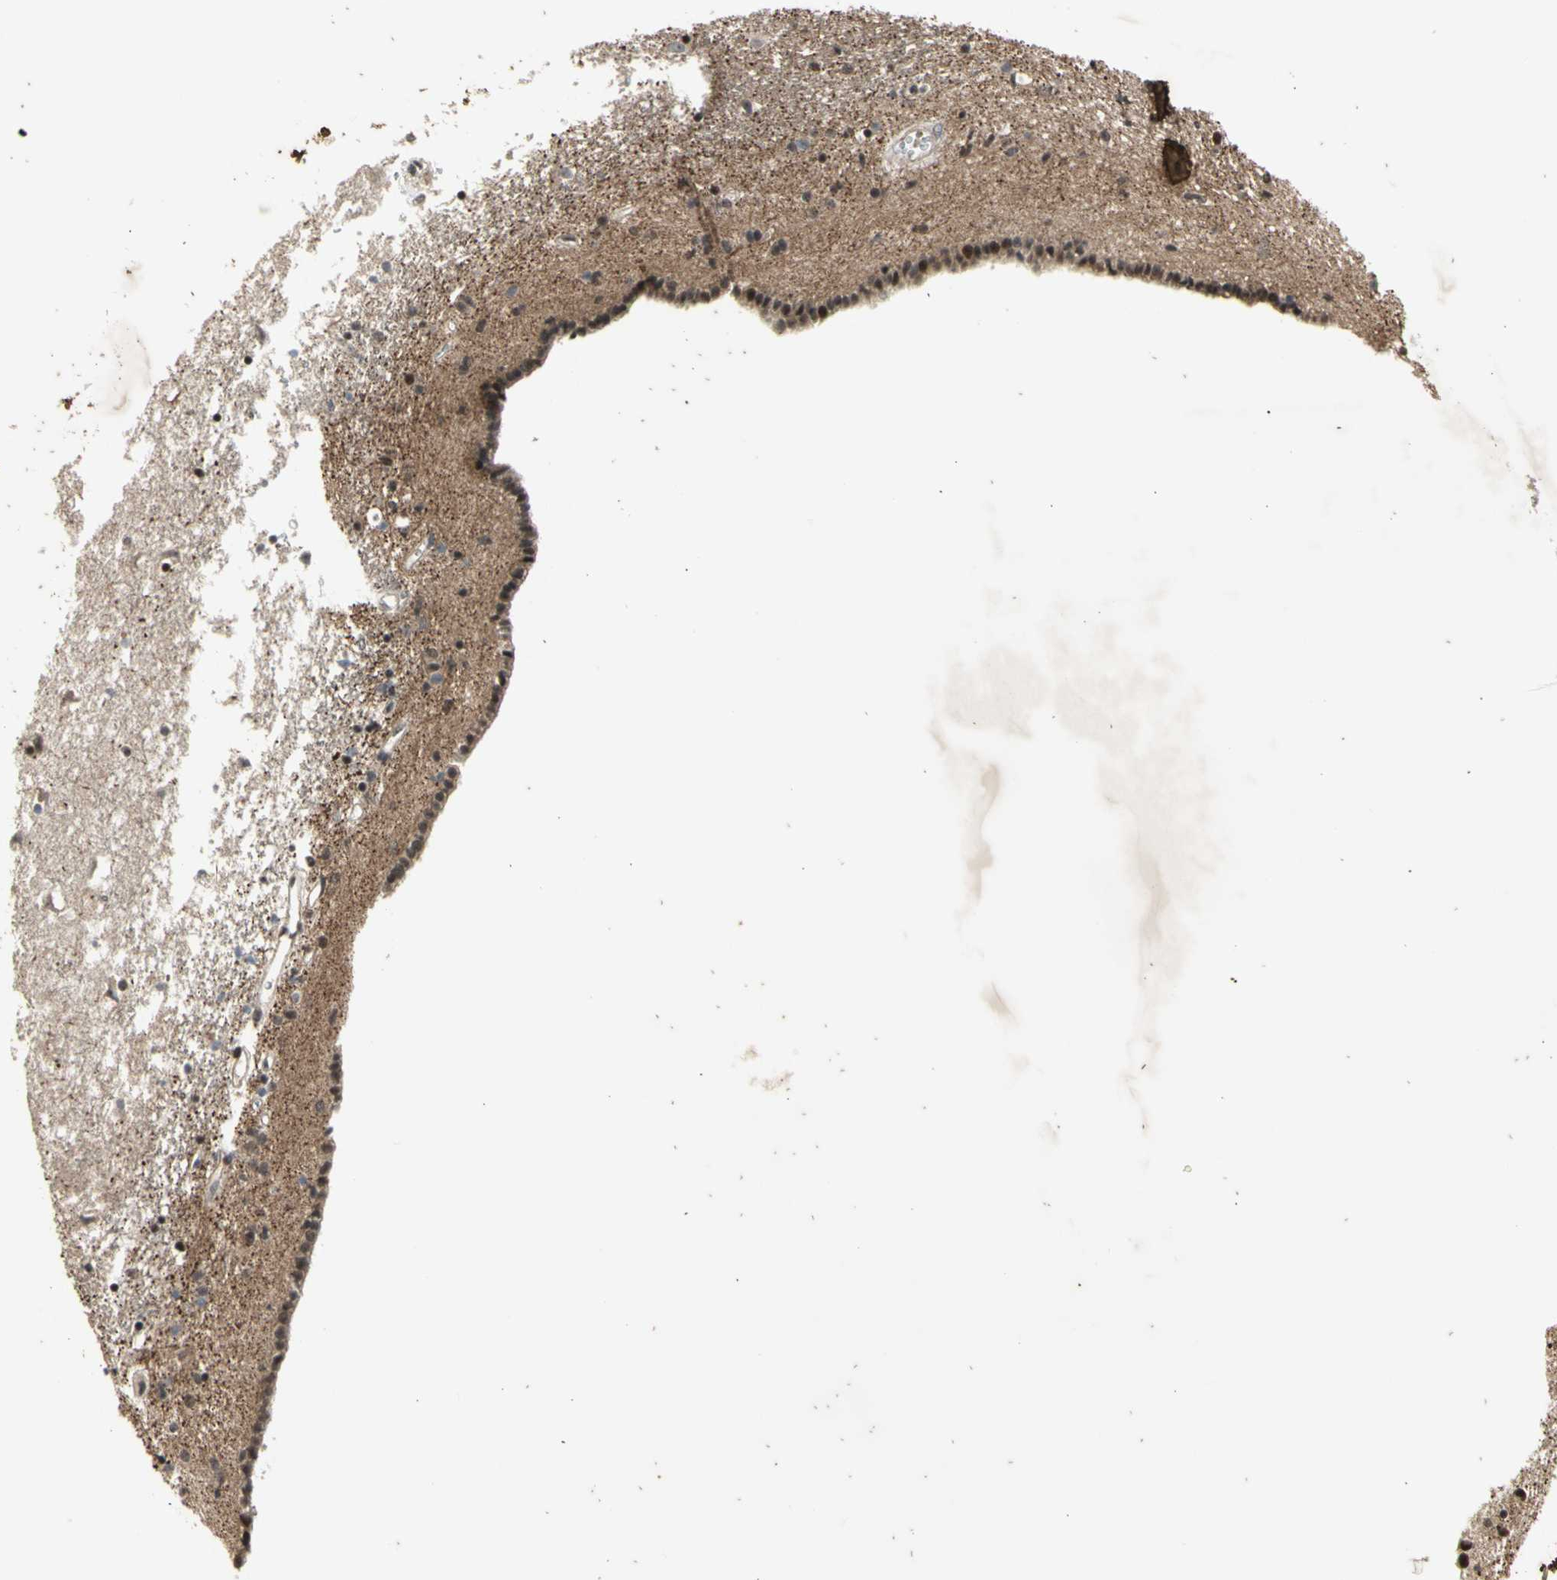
{"staining": {"intensity": "moderate", "quantity": "25%-75%", "location": "cytoplasmic/membranous,nuclear"}, "tissue": "caudate", "cell_type": "Glial cells", "image_type": "normal", "snomed": [{"axis": "morphology", "description": "Normal tissue, NOS"}, {"axis": "topography", "description": "Lateral ventricle wall"}], "caption": "Protein expression analysis of unremarkable caudate exhibits moderate cytoplasmic/membranous,nuclear positivity in approximately 25%-75% of glial cells. The staining is performed using DAB brown chromogen to label protein expression. The nuclei are counter-stained blue using hematoxylin.", "gene": "EFNB2", "patient": {"sex": "male", "age": 45}}